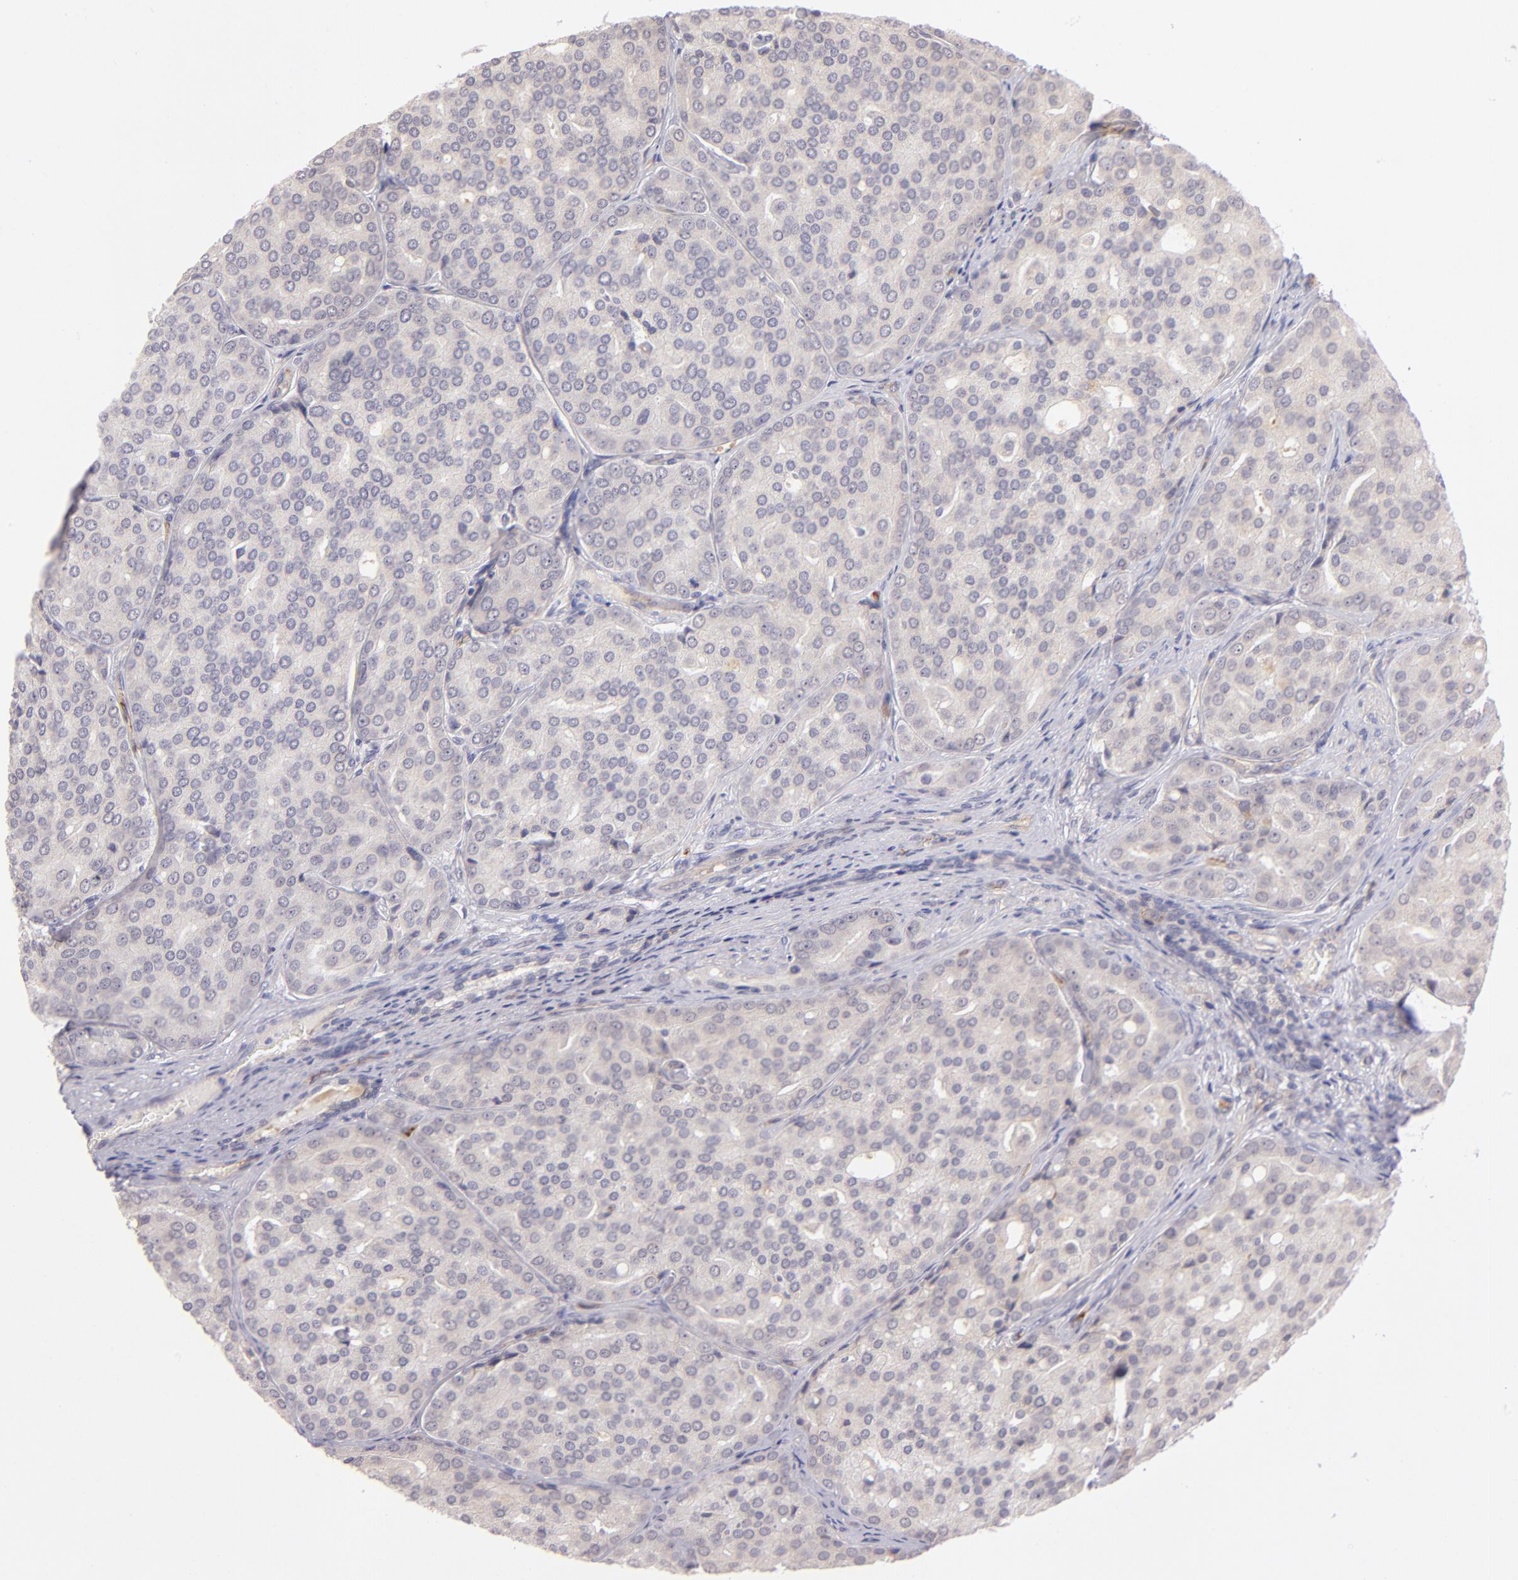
{"staining": {"intensity": "negative", "quantity": "none", "location": "none"}, "tissue": "prostate cancer", "cell_type": "Tumor cells", "image_type": "cancer", "snomed": [{"axis": "morphology", "description": "Adenocarcinoma, High grade"}, {"axis": "topography", "description": "Prostate"}], "caption": "A high-resolution image shows immunohistochemistry (IHC) staining of adenocarcinoma (high-grade) (prostate), which exhibits no significant staining in tumor cells.", "gene": "THBD", "patient": {"sex": "male", "age": 64}}